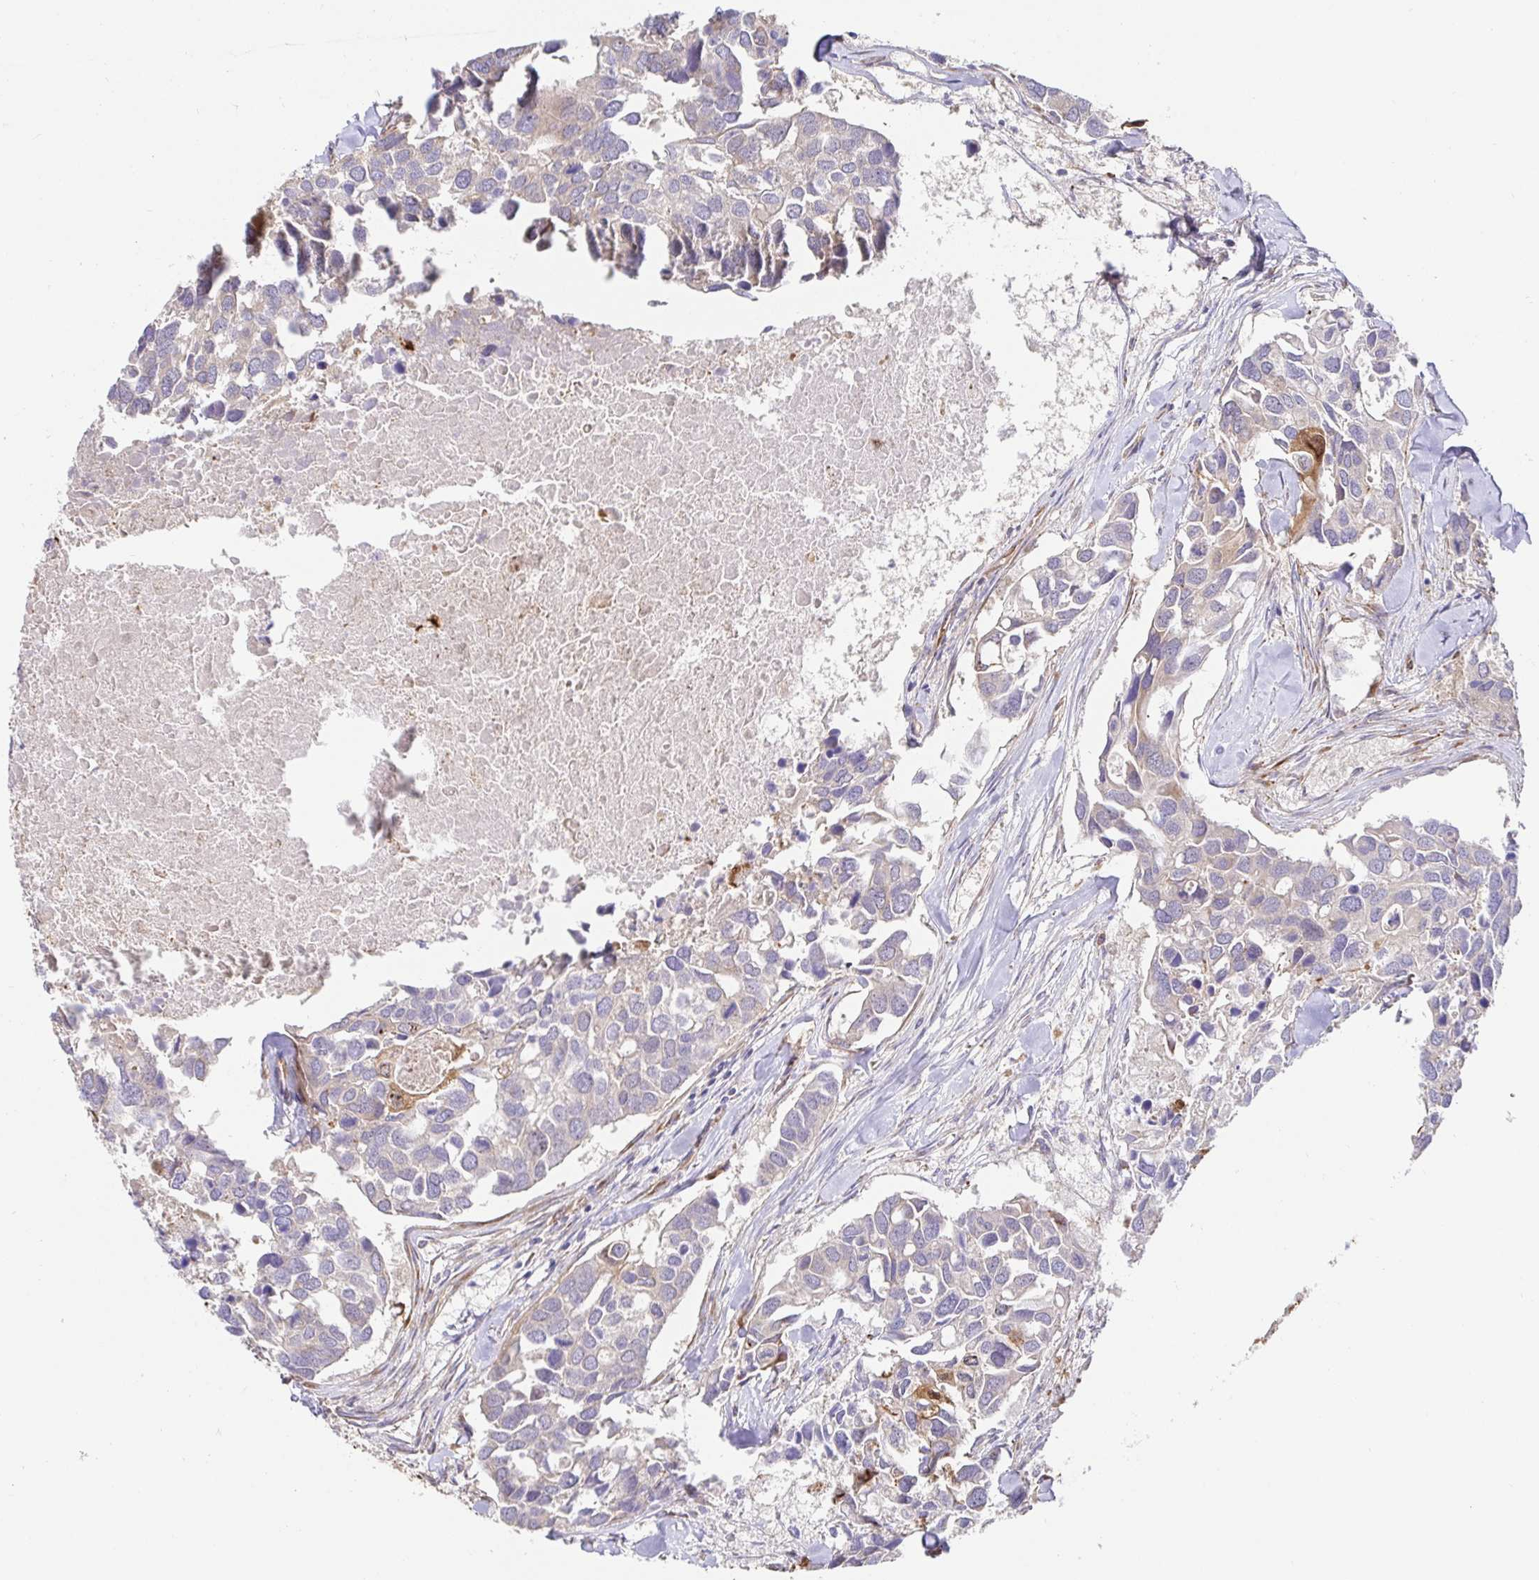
{"staining": {"intensity": "negative", "quantity": "none", "location": "none"}, "tissue": "breast cancer", "cell_type": "Tumor cells", "image_type": "cancer", "snomed": [{"axis": "morphology", "description": "Duct carcinoma"}, {"axis": "topography", "description": "Breast"}], "caption": "Image shows no protein expression in tumor cells of breast cancer tissue.", "gene": "PDPK1", "patient": {"sex": "female", "age": 83}}